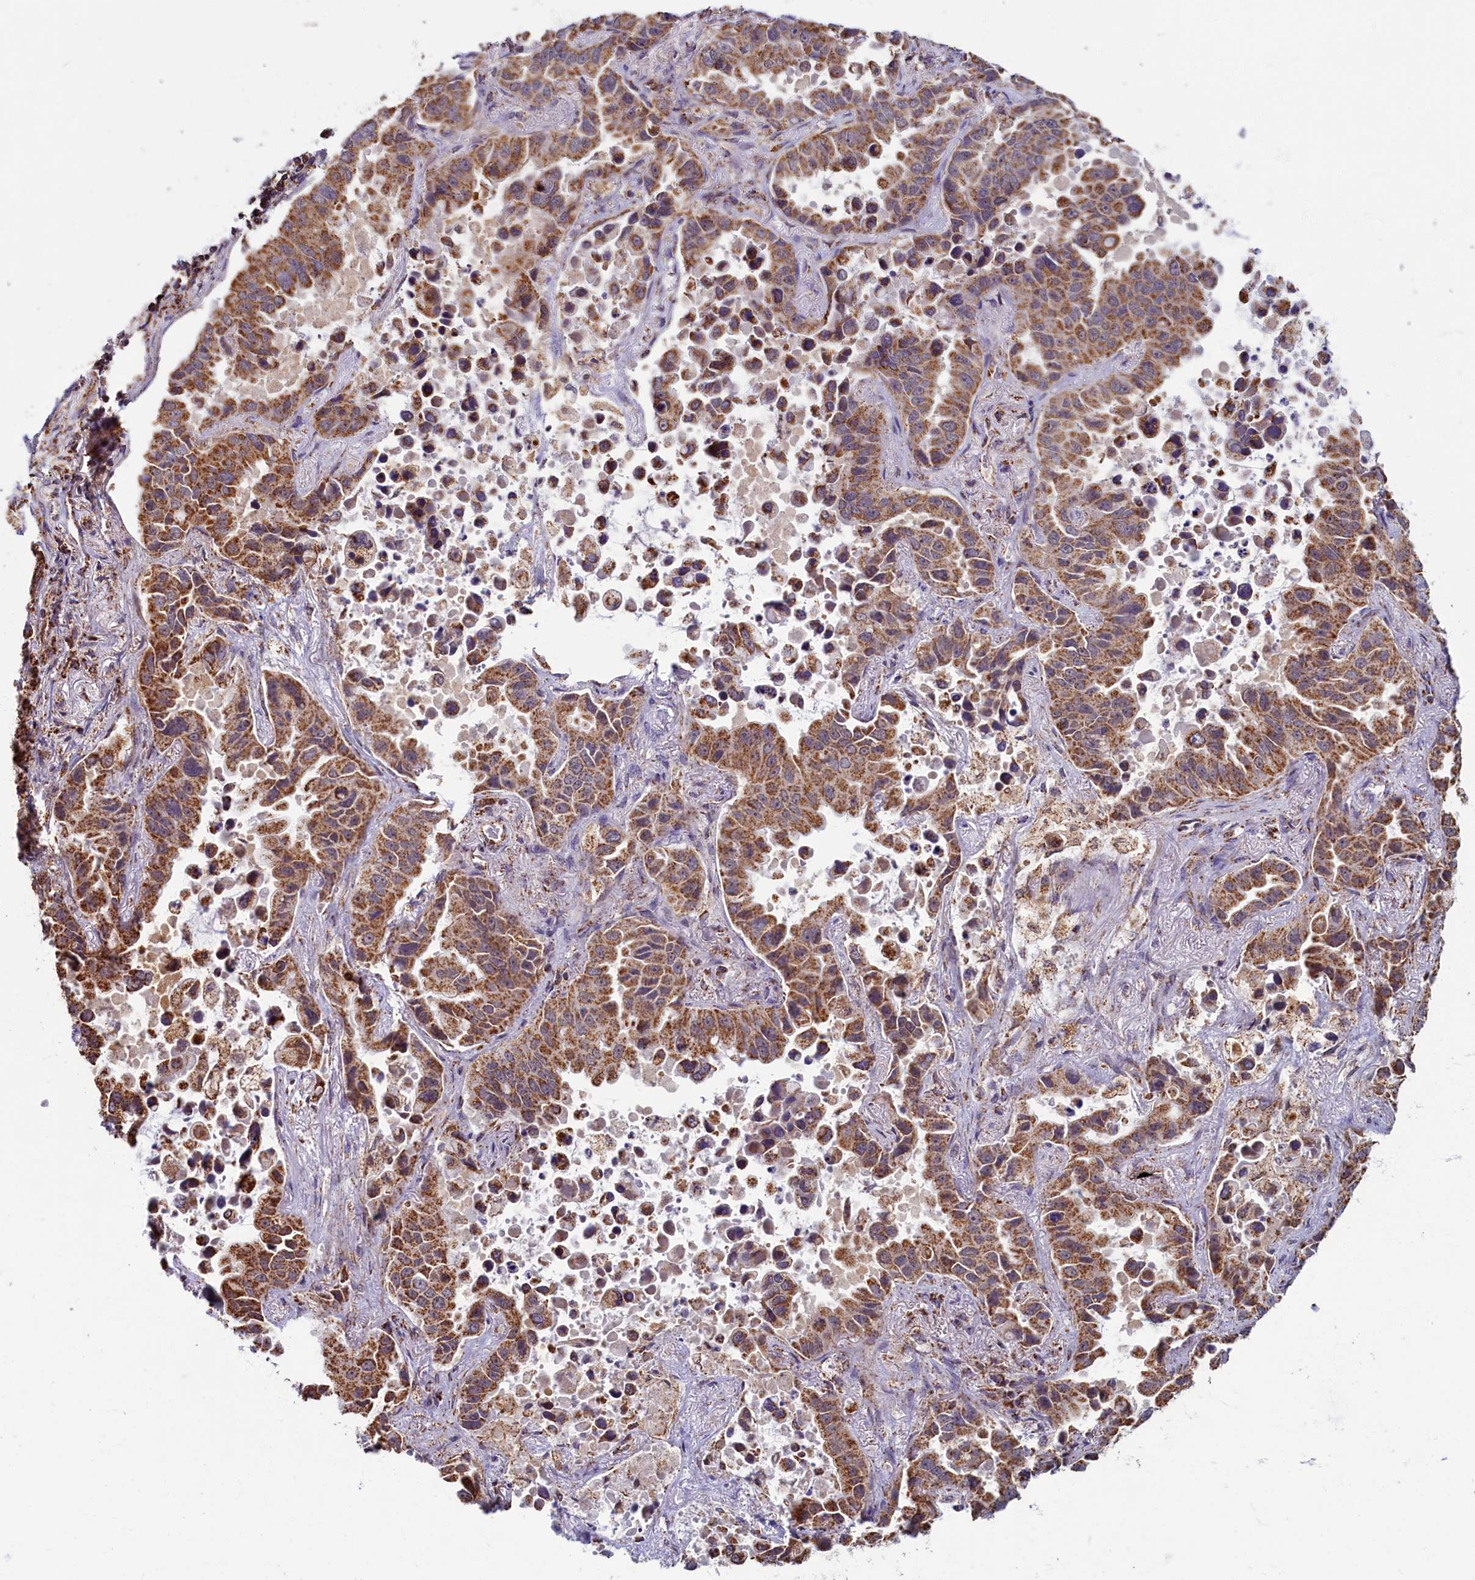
{"staining": {"intensity": "moderate", "quantity": ">75%", "location": "cytoplasmic/membranous"}, "tissue": "lung cancer", "cell_type": "Tumor cells", "image_type": "cancer", "snomed": [{"axis": "morphology", "description": "Adenocarcinoma, NOS"}, {"axis": "topography", "description": "Lung"}], "caption": "Tumor cells show medium levels of moderate cytoplasmic/membranous staining in about >75% of cells in adenocarcinoma (lung). (DAB IHC, brown staining for protein, blue staining for nuclei).", "gene": "SPR", "patient": {"sex": "male", "age": 64}}